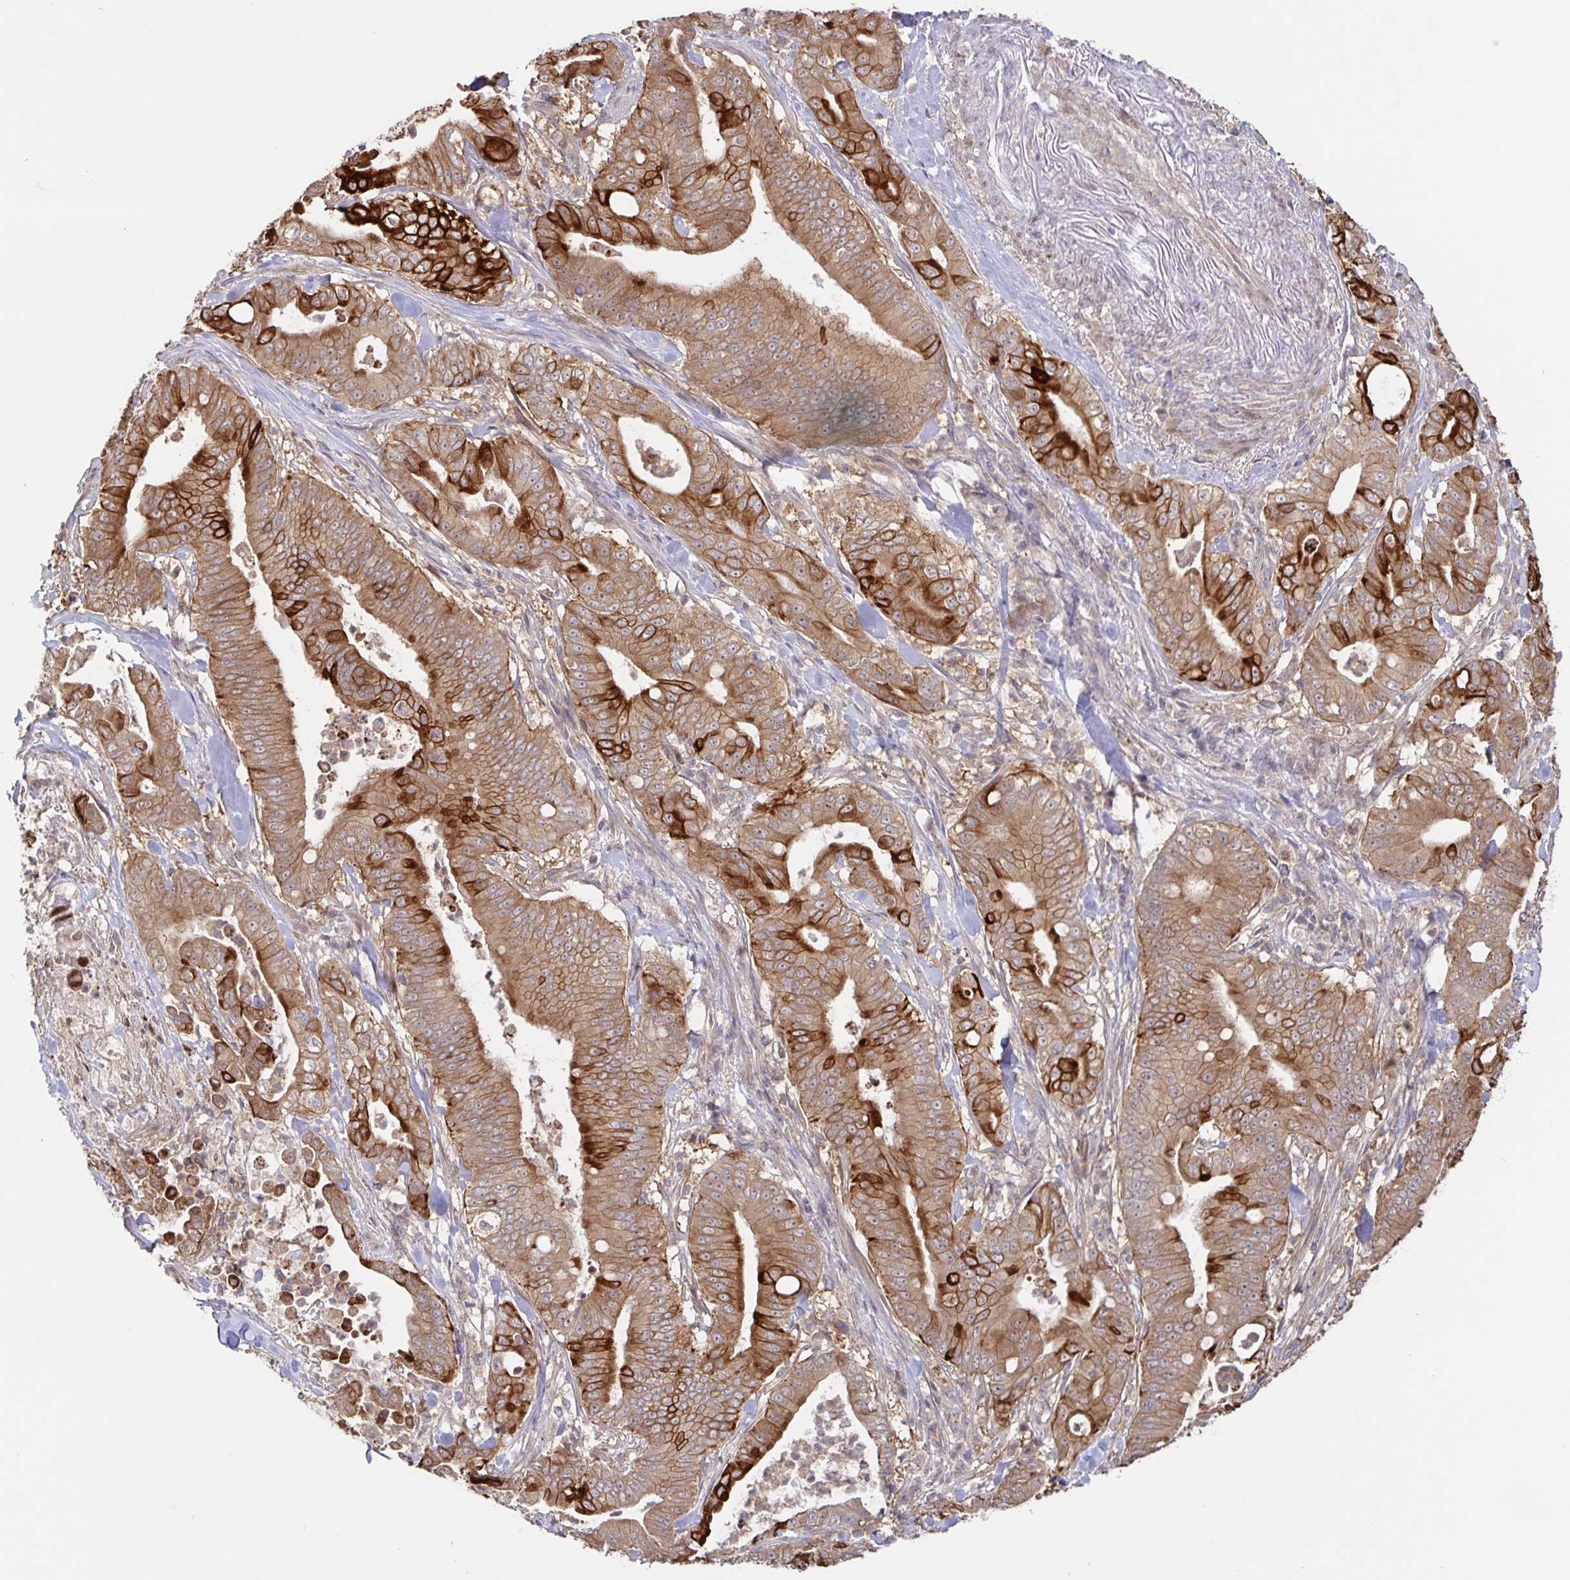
{"staining": {"intensity": "moderate", "quantity": ">75%", "location": "cytoplasmic/membranous"}, "tissue": "pancreatic cancer", "cell_type": "Tumor cells", "image_type": "cancer", "snomed": [{"axis": "morphology", "description": "Adenocarcinoma, NOS"}, {"axis": "topography", "description": "Pancreas"}], "caption": "DAB immunohistochemical staining of adenocarcinoma (pancreatic) demonstrates moderate cytoplasmic/membranous protein staining in approximately >75% of tumor cells. Nuclei are stained in blue.", "gene": "AACS", "patient": {"sex": "male", "age": 71}}